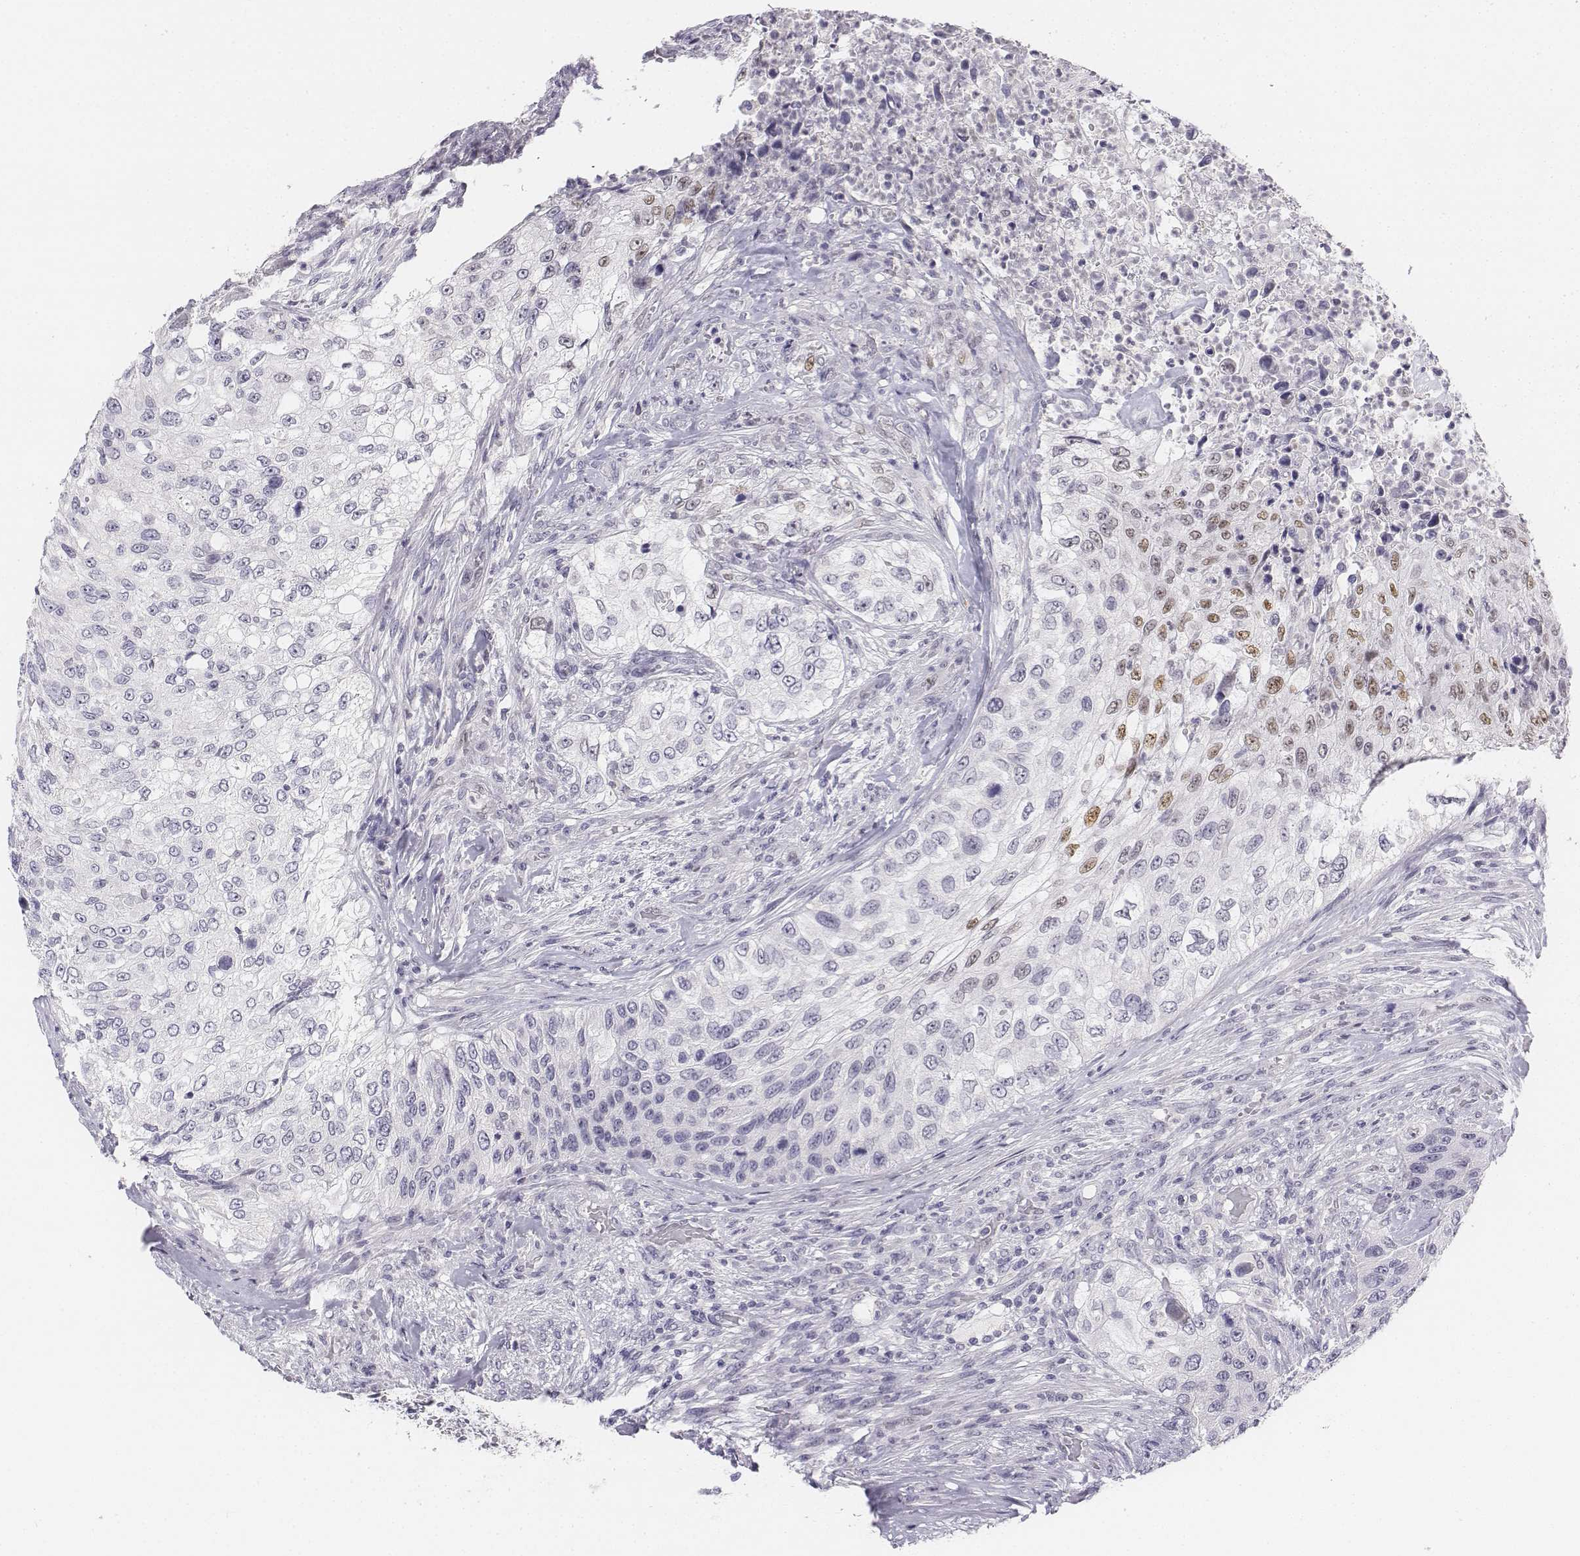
{"staining": {"intensity": "moderate", "quantity": "<25%", "location": "nuclear"}, "tissue": "urothelial cancer", "cell_type": "Tumor cells", "image_type": "cancer", "snomed": [{"axis": "morphology", "description": "Urothelial carcinoma, High grade"}, {"axis": "topography", "description": "Urinary bladder"}], "caption": "Human urothelial cancer stained with a protein marker demonstrates moderate staining in tumor cells.", "gene": "UCN2", "patient": {"sex": "female", "age": 60}}